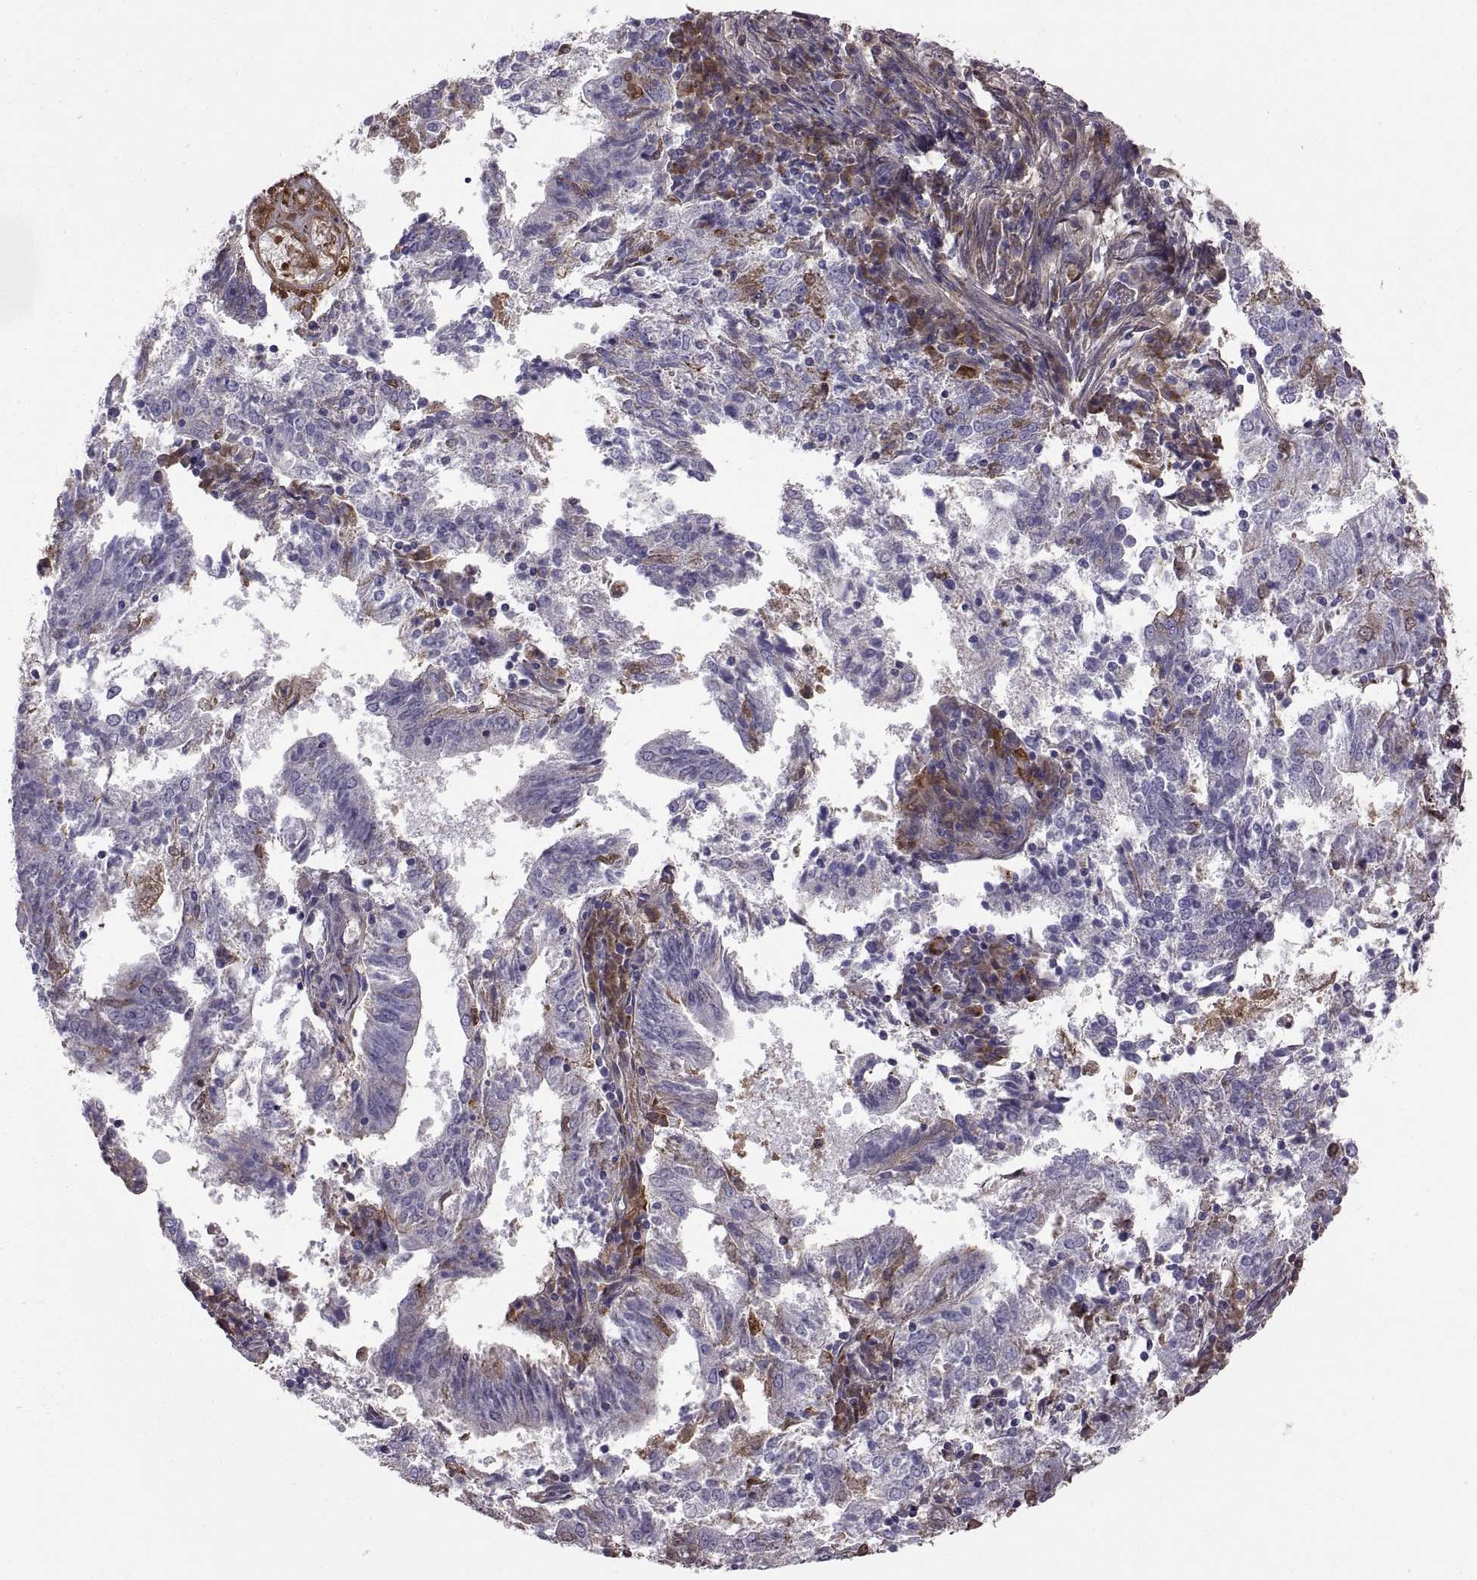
{"staining": {"intensity": "moderate", "quantity": "<25%", "location": "cytoplasmic/membranous"}, "tissue": "endometrial cancer", "cell_type": "Tumor cells", "image_type": "cancer", "snomed": [{"axis": "morphology", "description": "Adenocarcinoma, NOS"}, {"axis": "topography", "description": "Endometrium"}], "caption": "Endometrial adenocarcinoma stained with immunohistochemistry reveals moderate cytoplasmic/membranous expression in about <25% of tumor cells. (Stains: DAB (3,3'-diaminobenzidine) in brown, nuclei in blue, Microscopy: brightfield microscopy at high magnification).", "gene": "EMILIN2", "patient": {"sex": "female", "age": 82}}